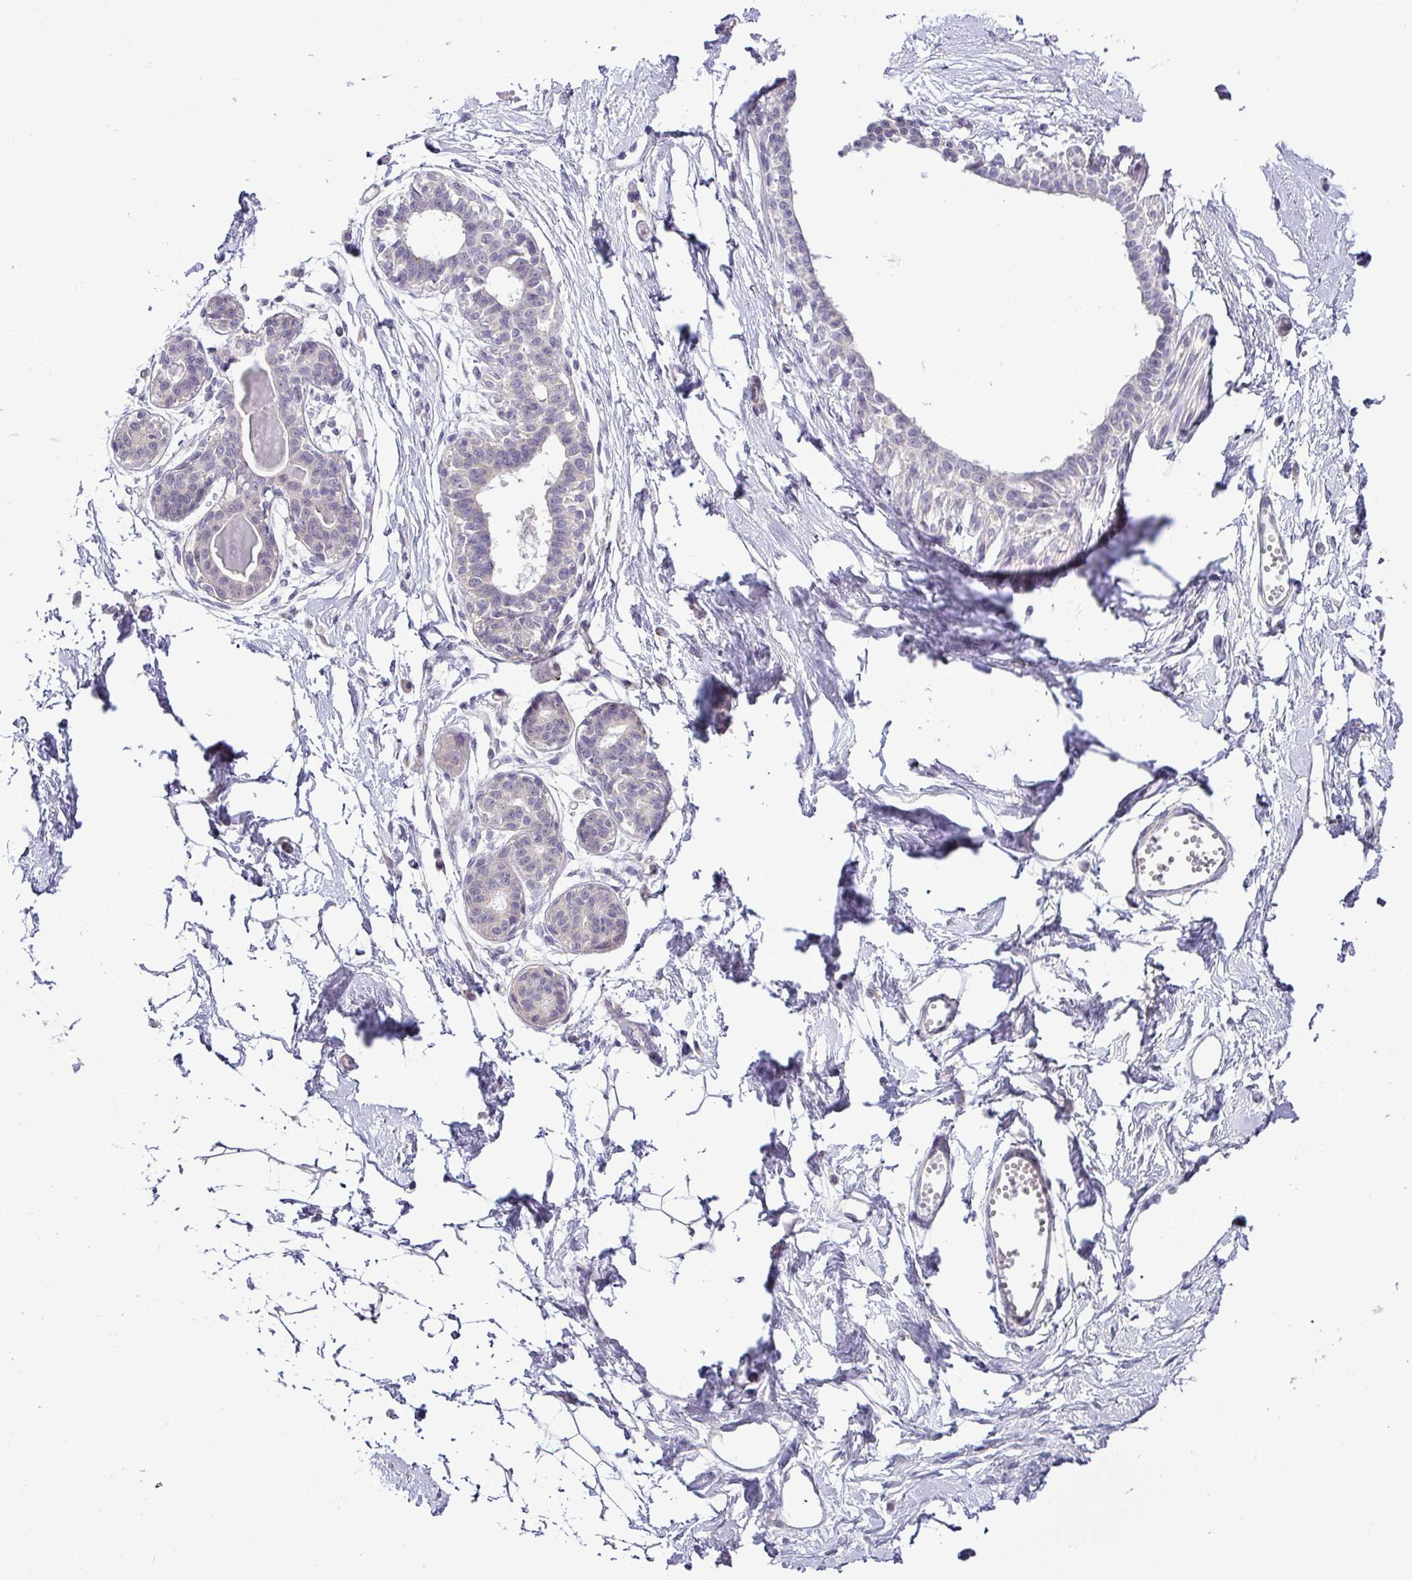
{"staining": {"intensity": "negative", "quantity": "none", "location": "none"}, "tissue": "breast", "cell_type": "Adipocytes", "image_type": "normal", "snomed": [{"axis": "morphology", "description": "Normal tissue, NOS"}, {"axis": "topography", "description": "Breast"}], "caption": "This micrograph is of benign breast stained with immunohistochemistry to label a protein in brown with the nuclei are counter-stained blue. There is no expression in adipocytes. Brightfield microscopy of immunohistochemistry (IHC) stained with DAB (brown) and hematoxylin (blue), captured at high magnification.", "gene": "HBEGF", "patient": {"sex": "female", "age": 45}}